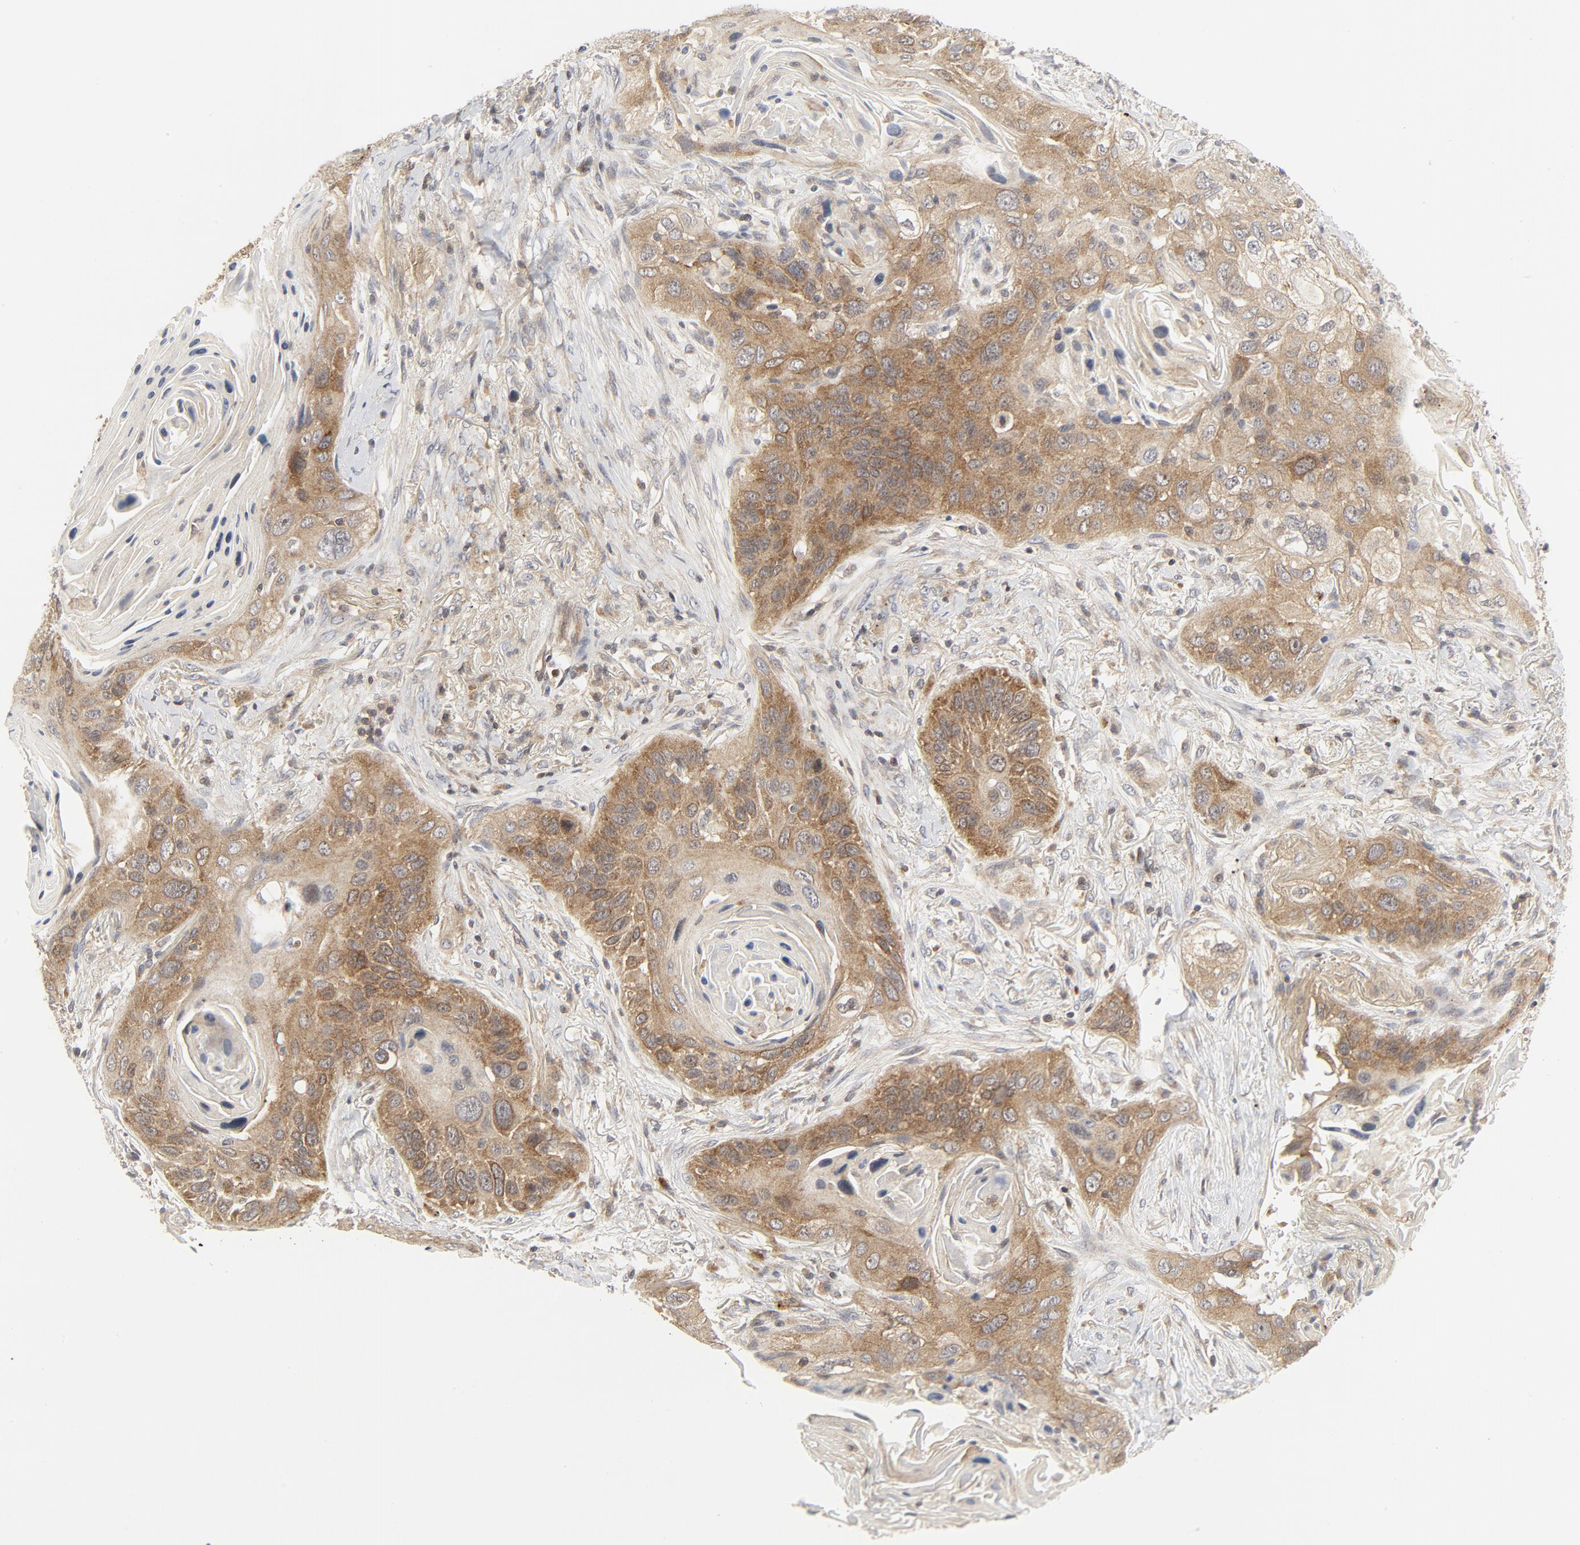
{"staining": {"intensity": "moderate", "quantity": ">75%", "location": "cytoplasmic/membranous"}, "tissue": "lung cancer", "cell_type": "Tumor cells", "image_type": "cancer", "snomed": [{"axis": "morphology", "description": "Squamous cell carcinoma, NOS"}, {"axis": "topography", "description": "Lung"}], "caption": "Human lung cancer (squamous cell carcinoma) stained for a protein (brown) exhibits moderate cytoplasmic/membranous positive staining in approximately >75% of tumor cells.", "gene": "MAP2K7", "patient": {"sex": "female", "age": 67}}